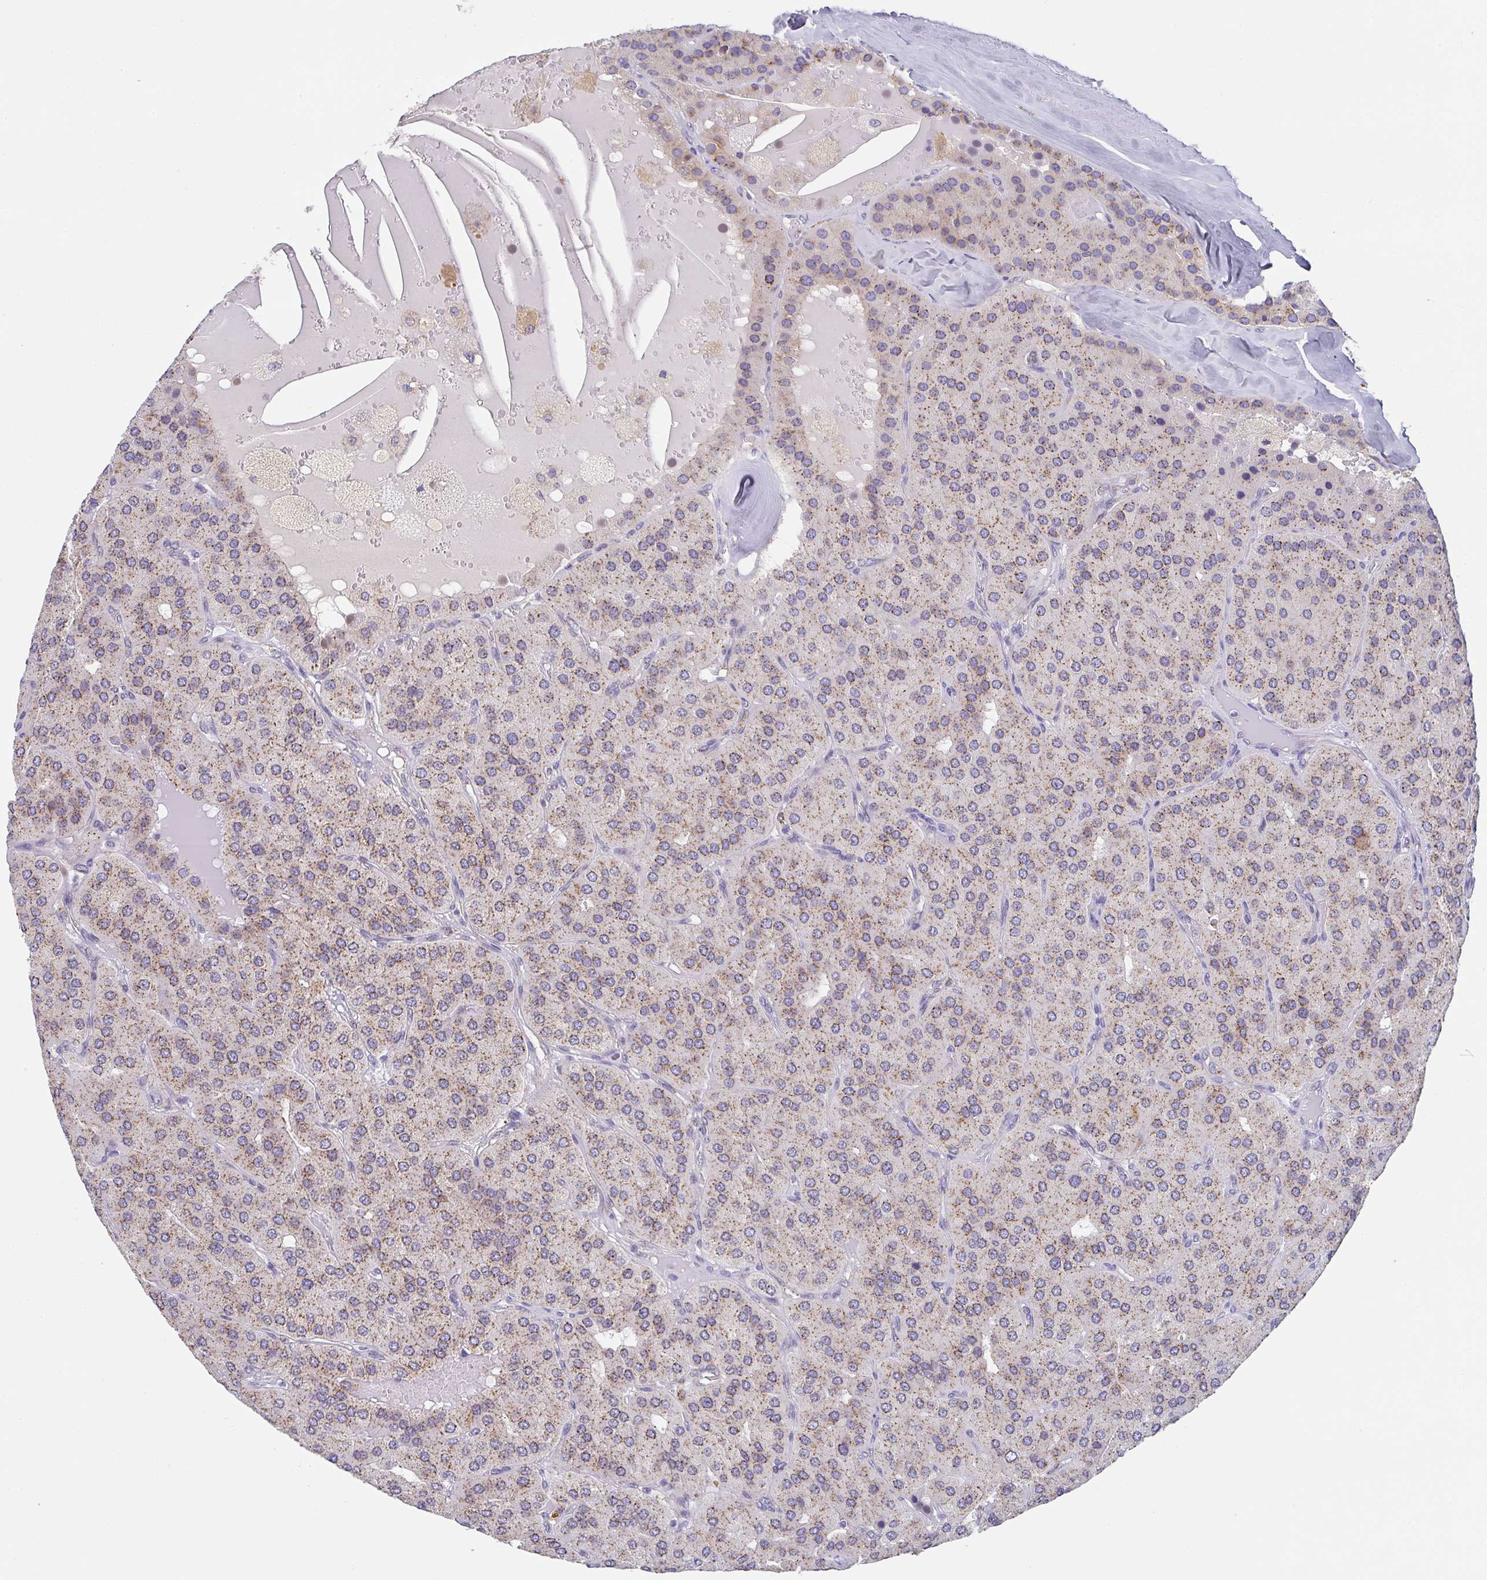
{"staining": {"intensity": "moderate", "quantity": ">75%", "location": "cytoplasmic/membranous"}, "tissue": "parathyroid gland", "cell_type": "Glandular cells", "image_type": "normal", "snomed": [{"axis": "morphology", "description": "Normal tissue, NOS"}, {"axis": "morphology", "description": "Adenoma, NOS"}, {"axis": "topography", "description": "Parathyroid gland"}], "caption": "Glandular cells demonstrate moderate cytoplasmic/membranous positivity in approximately >75% of cells in benign parathyroid gland. (DAB IHC with brightfield microscopy, high magnification).", "gene": "PROSER3", "patient": {"sex": "female", "age": 86}}